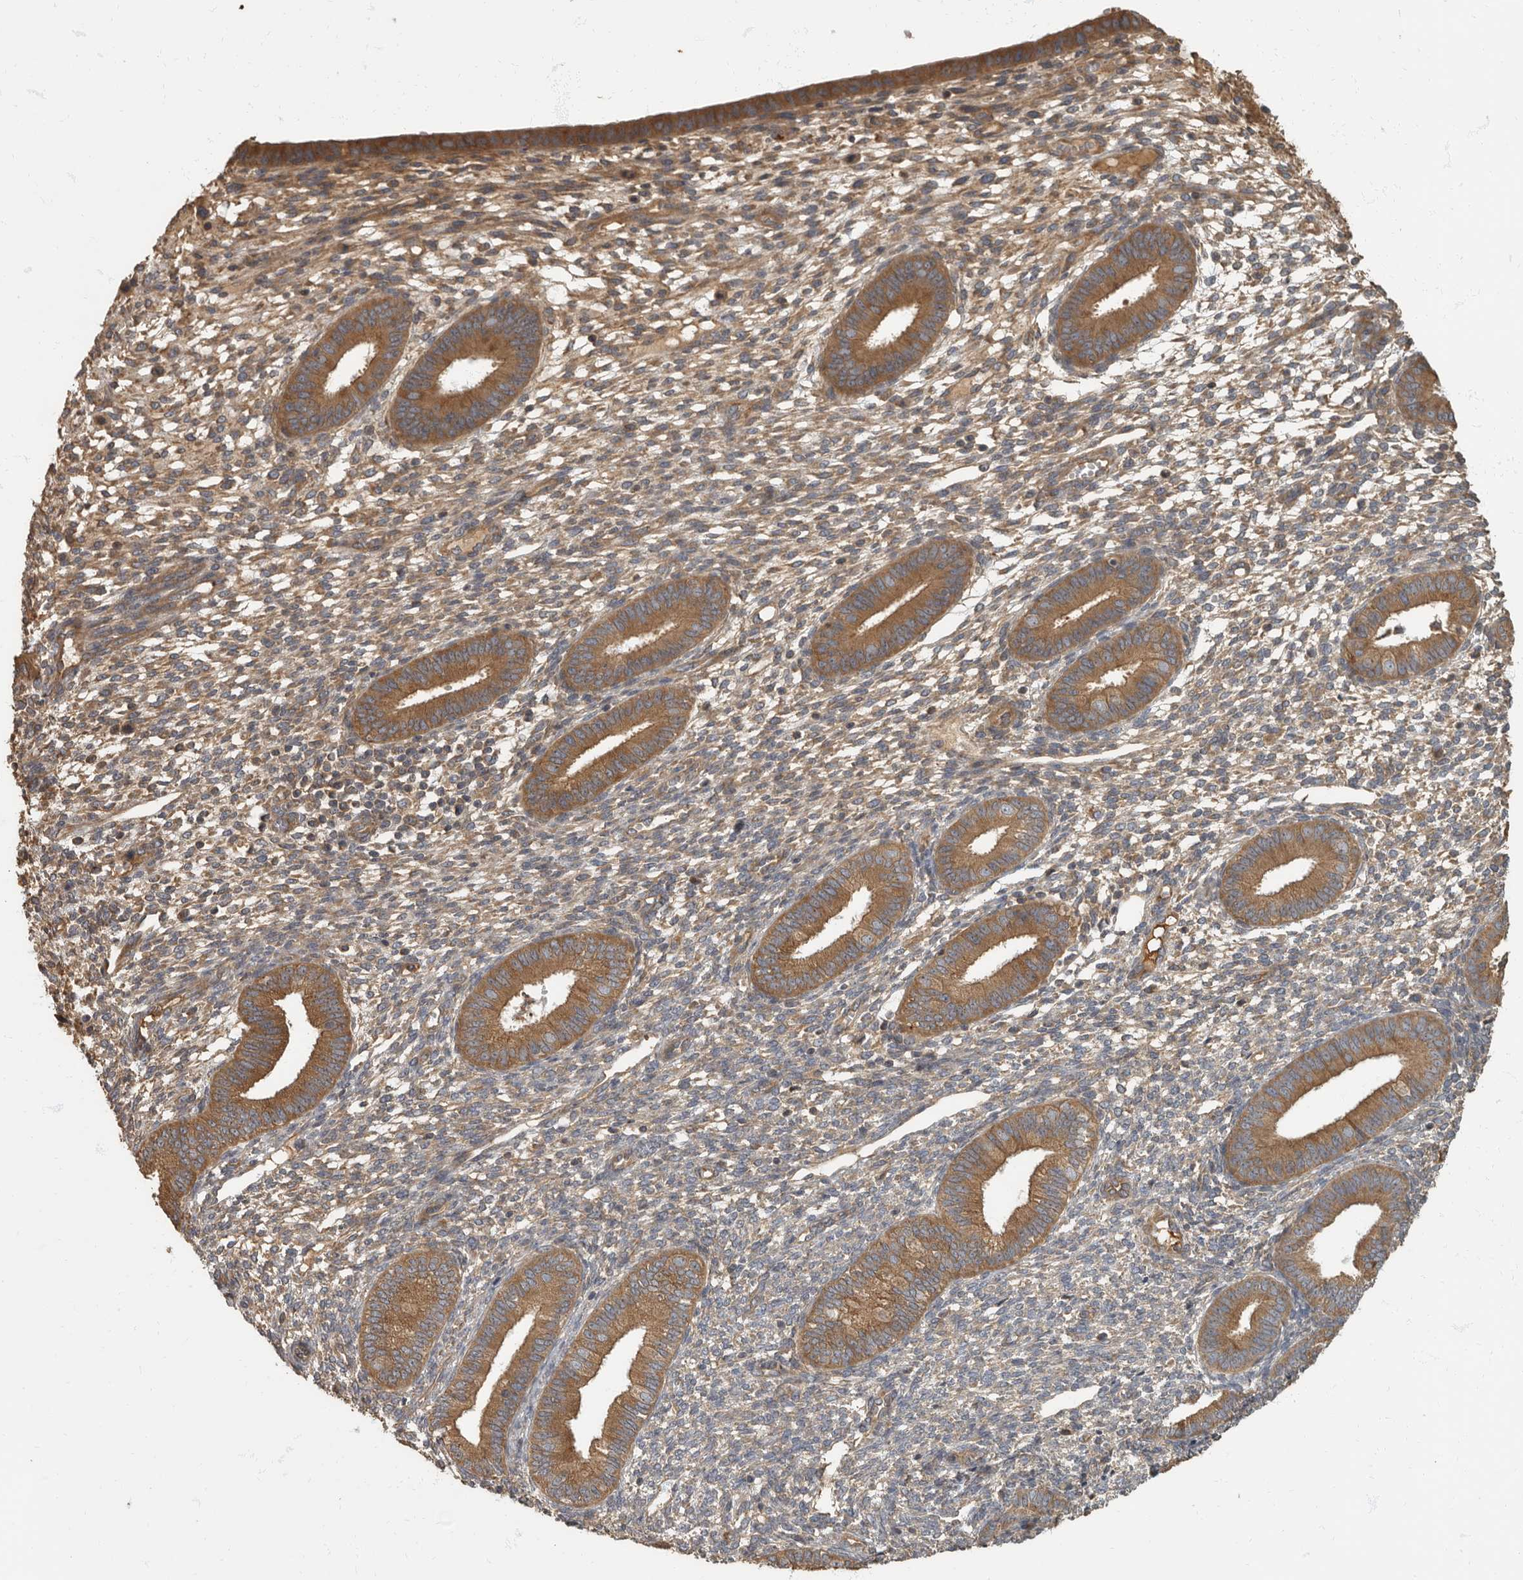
{"staining": {"intensity": "weak", "quantity": "25%-75%", "location": "cytoplasmic/membranous"}, "tissue": "endometrium", "cell_type": "Cells in endometrial stroma", "image_type": "normal", "snomed": [{"axis": "morphology", "description": "Normal tissue, NOS"}, {"axis": "topography", "description": "Endometrium"}], "caption": "High-magnification brightfield microscopy of normal endometrium stained with DAB (3,3'-diaminobenzidine) (brown) and counterstained with hematoxylin (blue). cells in endometrial stroma exhibit weak cytoplasmic/membranous expression is appreciated in about25%-75% of cells.", "gene": "DAAM1", "patient": {"sex": "female", "age": 46}}